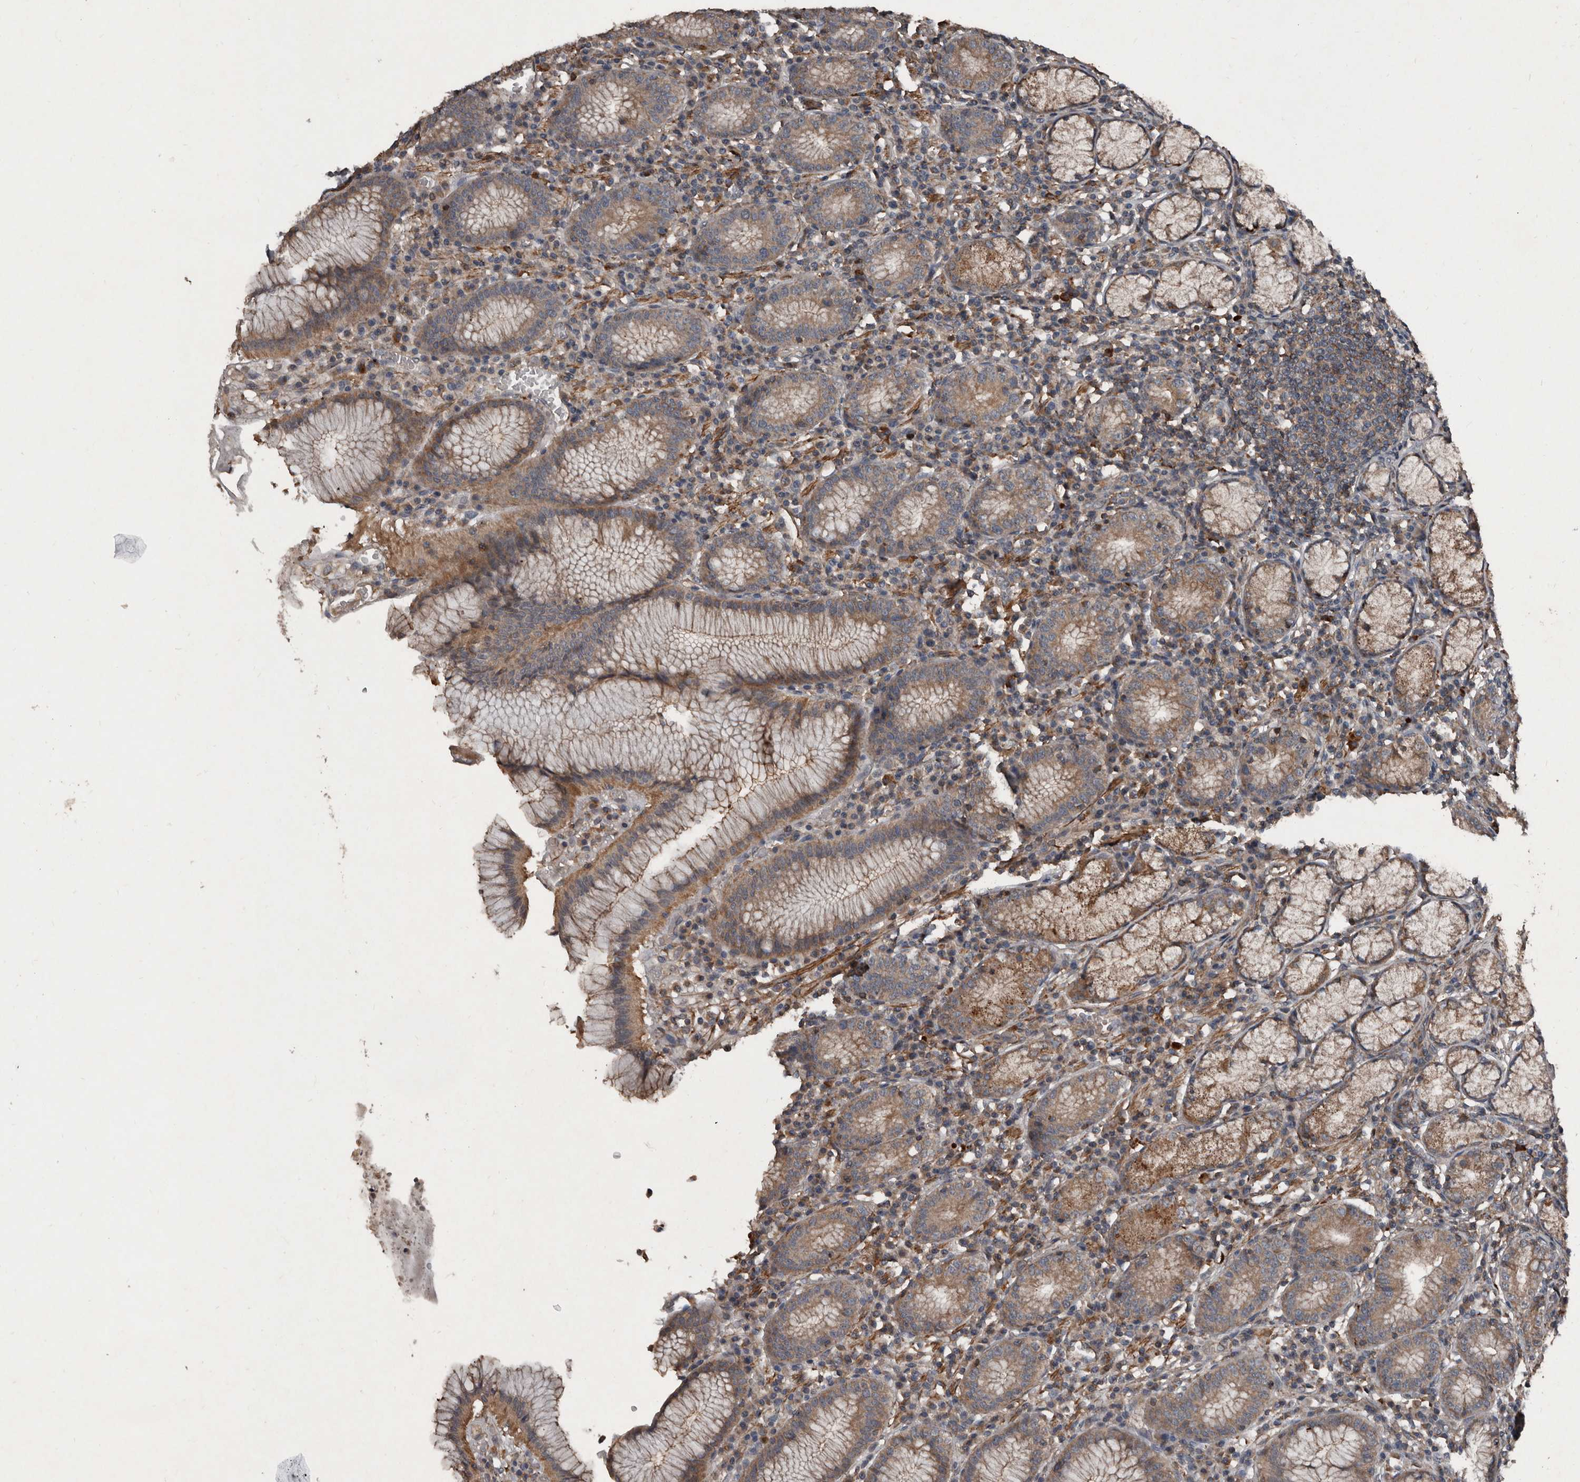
{"staining": {"intensity": "moderate", "quantity": ">75%", "location": "cytoplasmic/membranous"}, "tissue": "stomach", "cell_type": "Glandular cells", "image_type": "normal", "snomed": [{"axis": "morphology", "description": "Normal tissue, NOS"}, {"axis": "topography", "description": "Stomach"}], "caption": "Protein expression analysis of normal human stomach reveals moderate cytoplasmic/membranous staining in approximately >75% of glandular cells. The staining was performed using DAB (3,3'-diaminobenzidine) to visualize the protein expression in brown, while the nuclei were stained in blue with hematoxylin (Magnification: 20x).", "gene": "GREB1", "patient": {"sex": "male", "age": 55}}